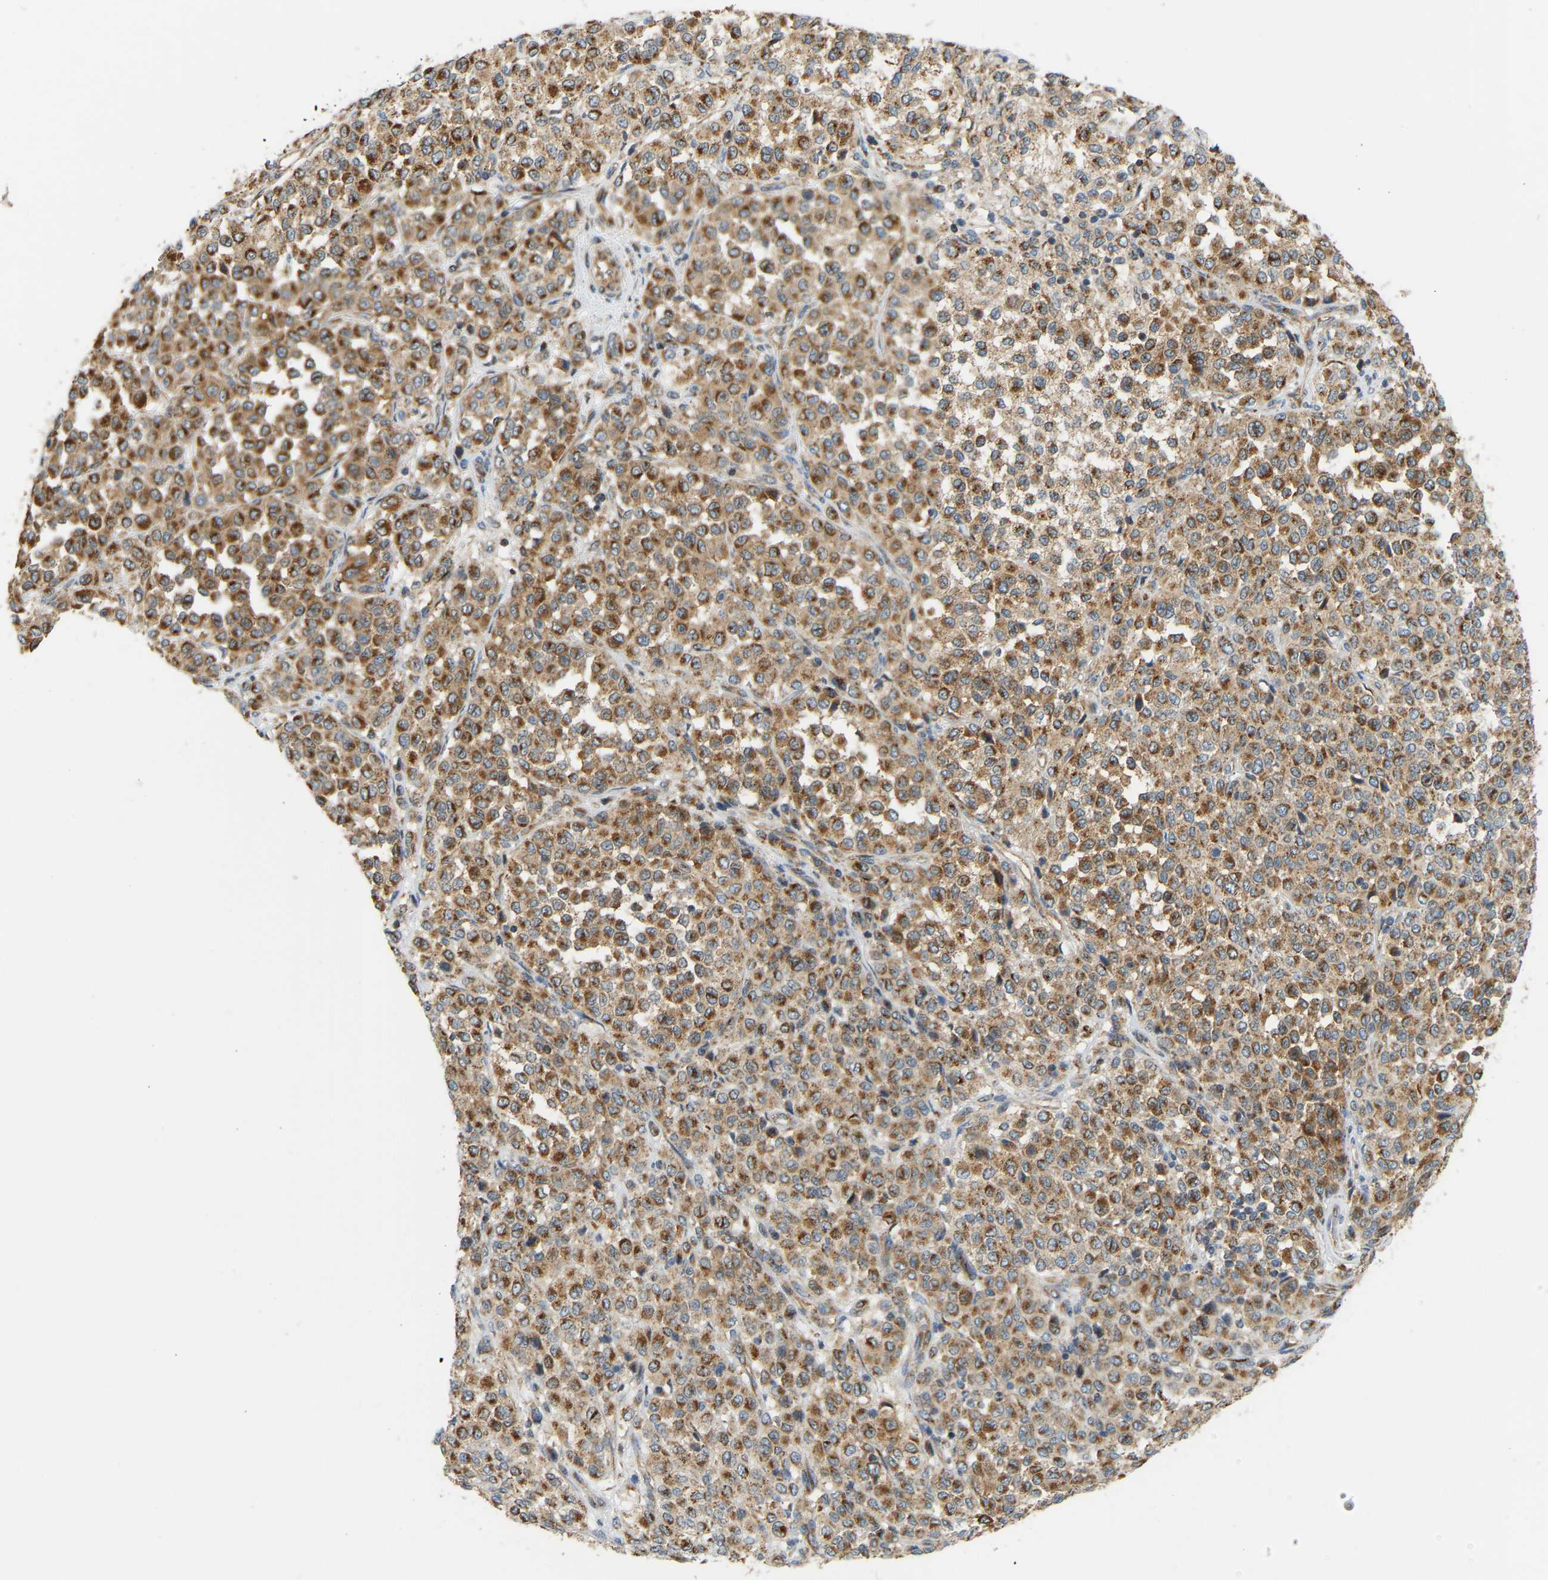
{"staining": {"intensity": "strong", "quantity": ">75%", "location": "cytoplasmic/membranous"}, "tissue": "melanoma", "cell_type": "Tumor cells", "image_type": "cancer", "snomed": [{"axis": "morphology", "description": "Malignant melanoma, Metastatic site"}, {"axis": "topography", "description": "Pancreas"}], "caption": "IHC micrograph of neoplastic tissue: human malignant melanoma (metastatic site) stained using immunohistochemistry demonstrates high levels of strong protein expression localized specifically in the cytoplasmic/membranous of tumor cells, appearing as a cytoplasmic/membranous brown color.", "gene": "YIPF2", "patient": {"sex": "female", "age": 30}}